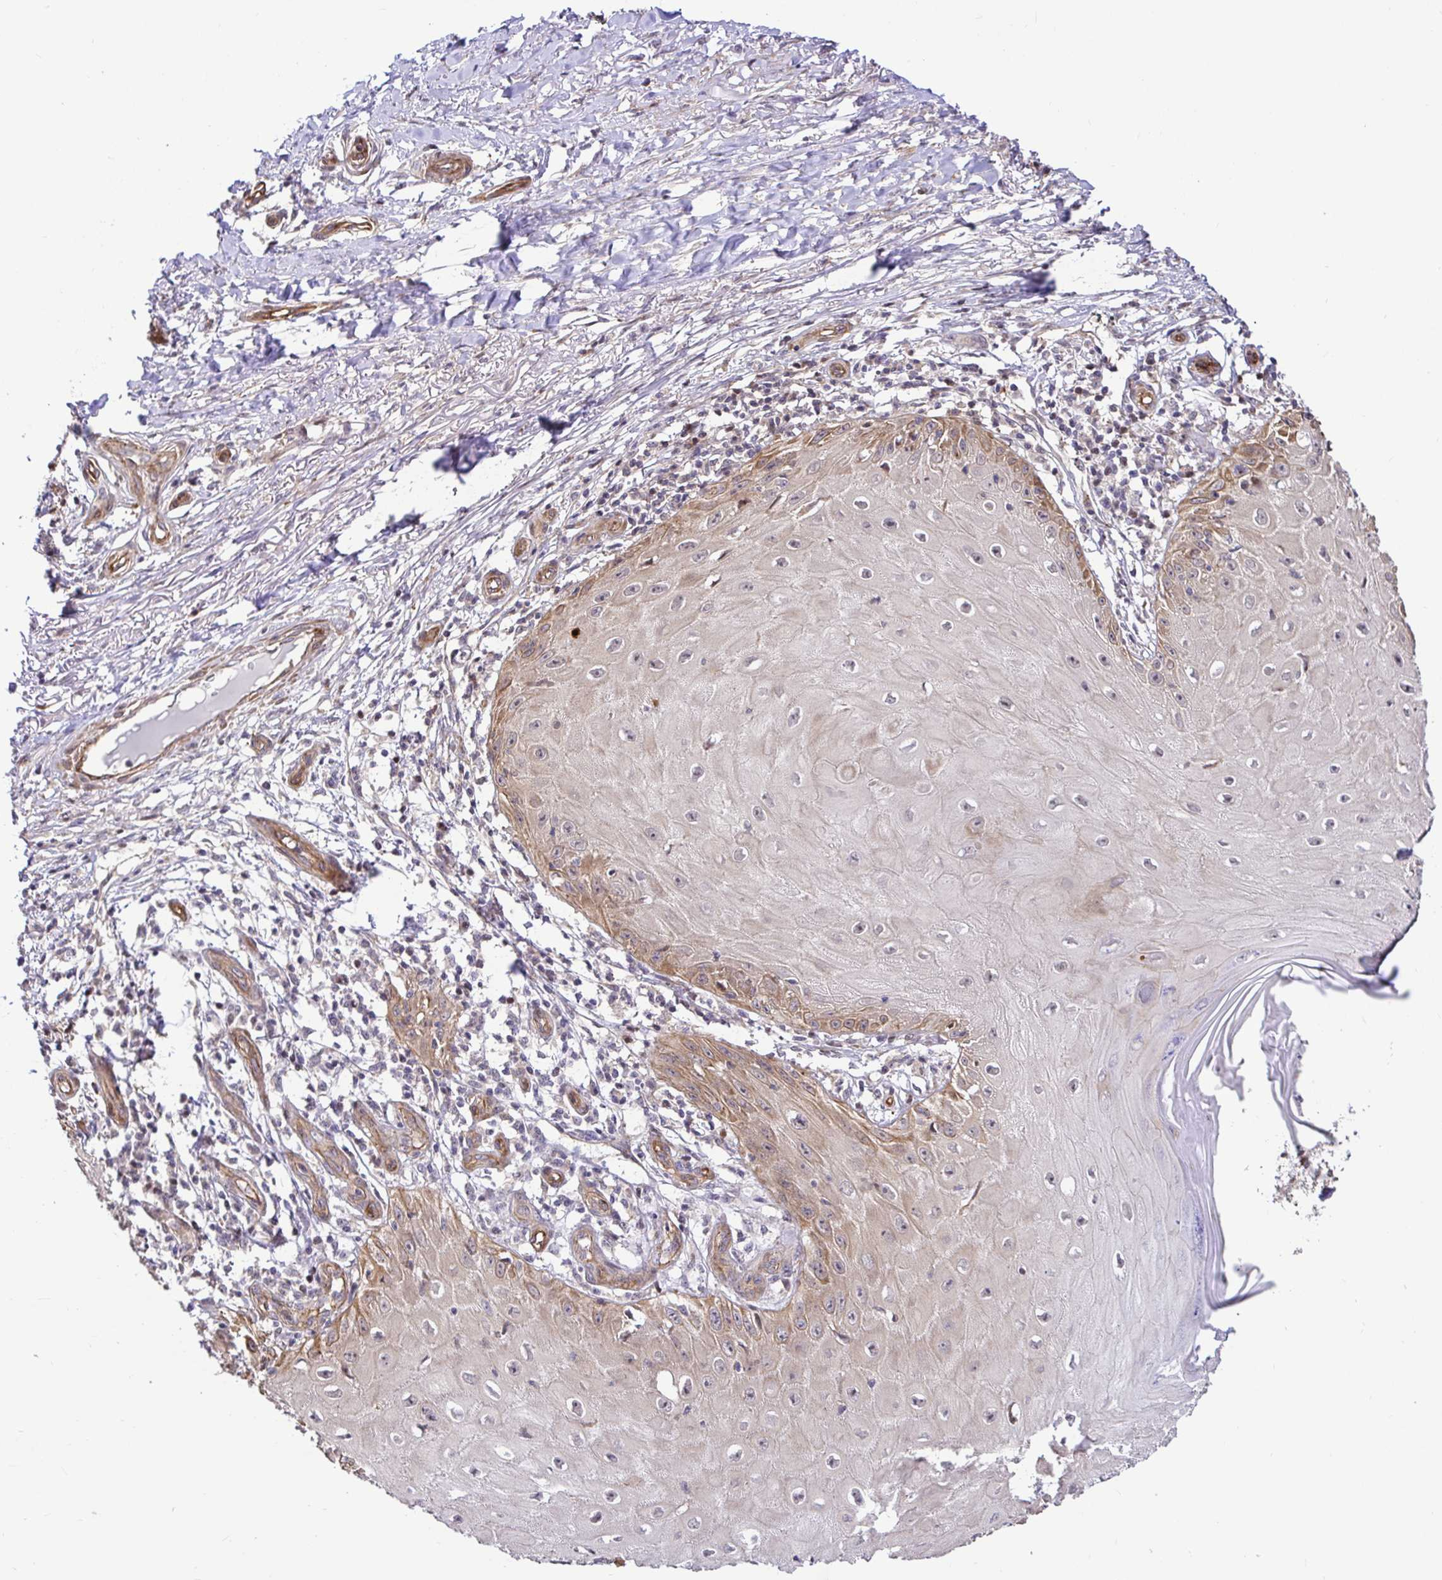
{"staining": {"intensity": "moderate", "quantity": "25%-75%", "location": "cytoplasmic/membranous"}, "tissue": "skin cancer", "cell_type": "Tumor cells", "image_type": "cancer", "snomed": [{"axis": "morphology", "description": "Squamous cell carcinoma, NOS"}, {"axis": "topography", "description": "Skin"}], "caption": "Skin squamous cell carcinoma stained with IHC demonstrates moderate cytoplasmic/membranous expression in about 25%-75% of tumor cells.", "gene": "TRIM55", "patient": {"sex": "female", "age": 77}}